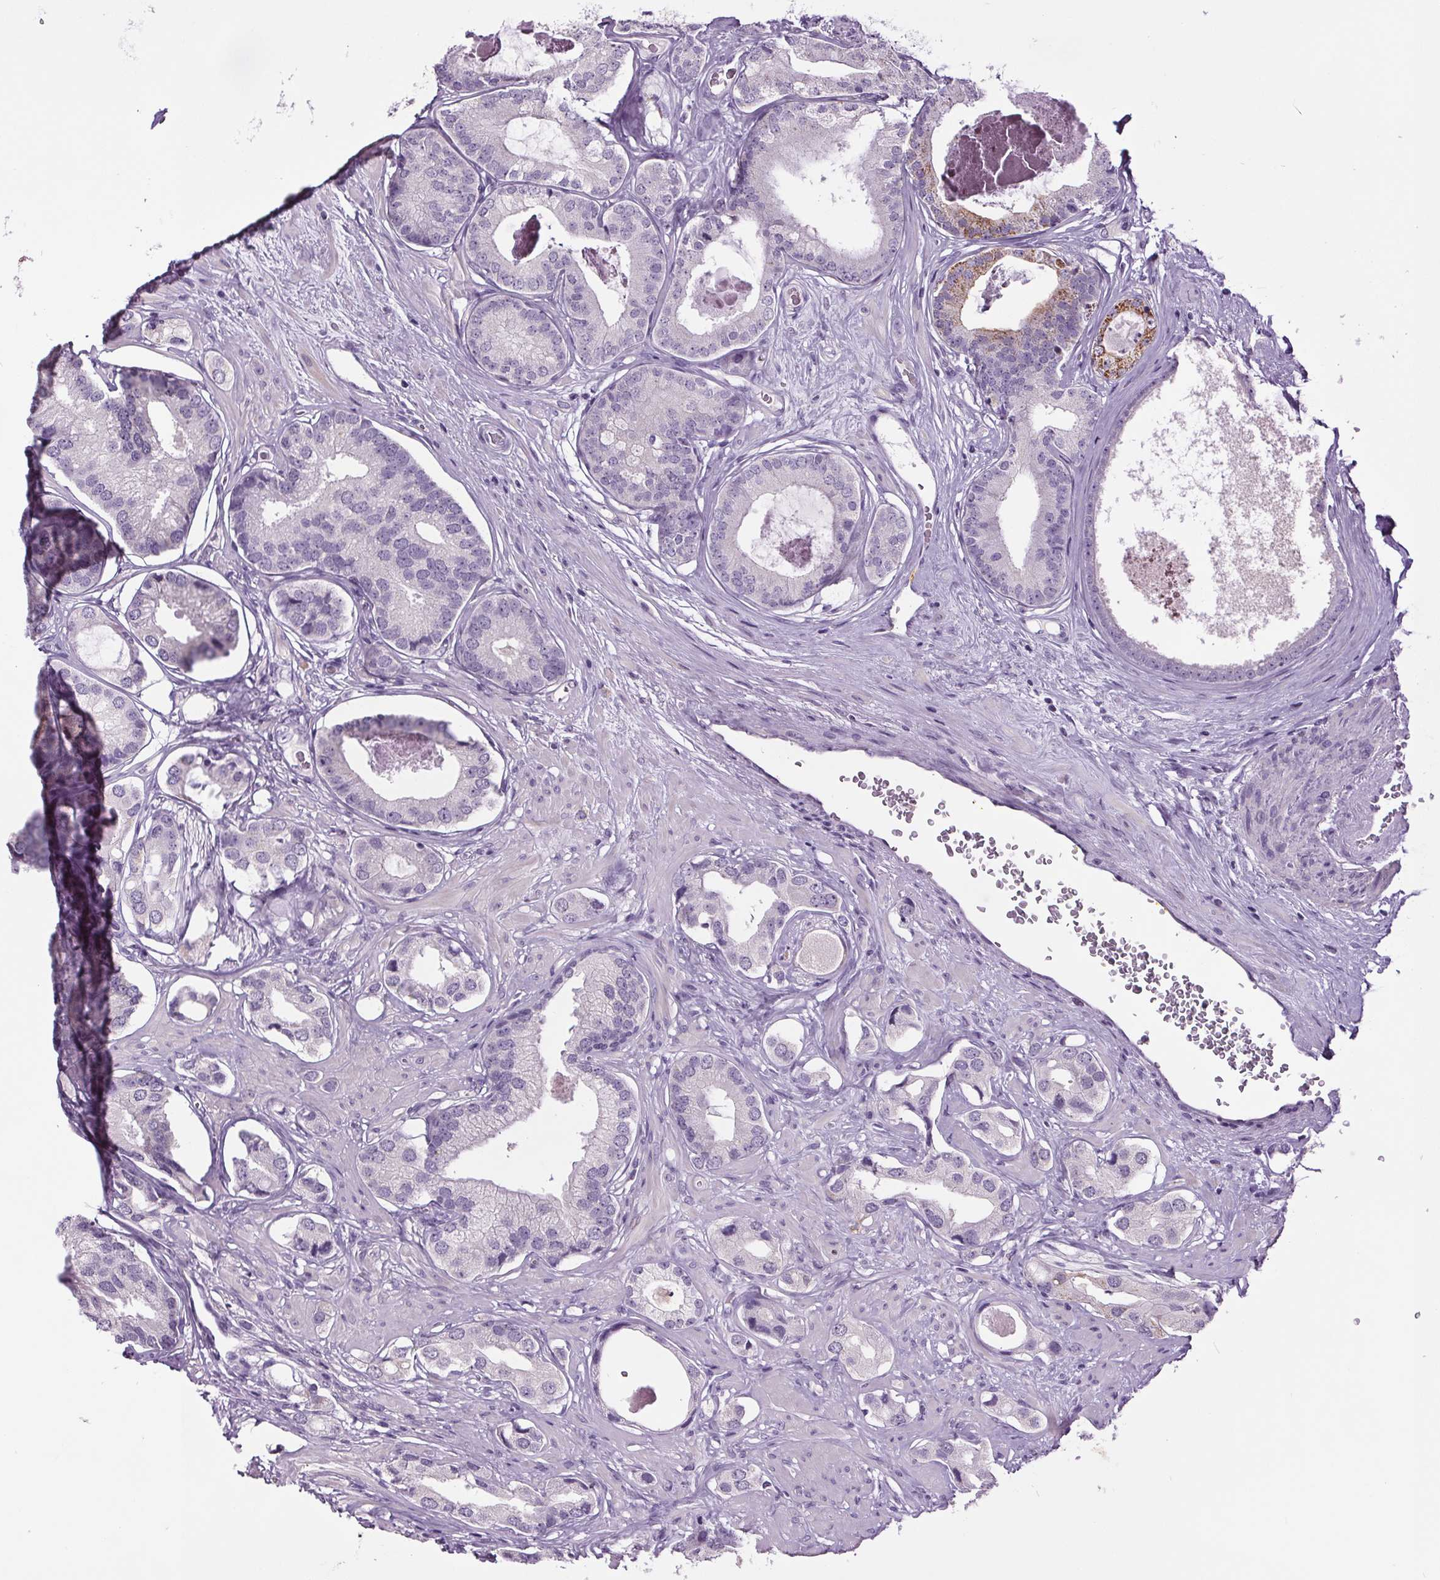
{"staining": {"intensity": "moderate", "quantity": "<25%", "location": "cytoplasmic/membranous"}, "tissue": "prostate cancer", "cell_type": "Tumor cells", "image_type": "cancer", "snomed": [{"axis": "morphology", "description": "Adenocarcinoma, Low grade"}, {"axis": "topography", "description": "Prostate"}], "caption": "Low-grade adenocarcinoma (prostate) stained with a brown dye exhibits moderate cytoplasmic/membranous positive positivity in approximately <25% of tumor cells.", "gene": "GPIHBP1", "patient": {"sex": "male", "age": 61}}